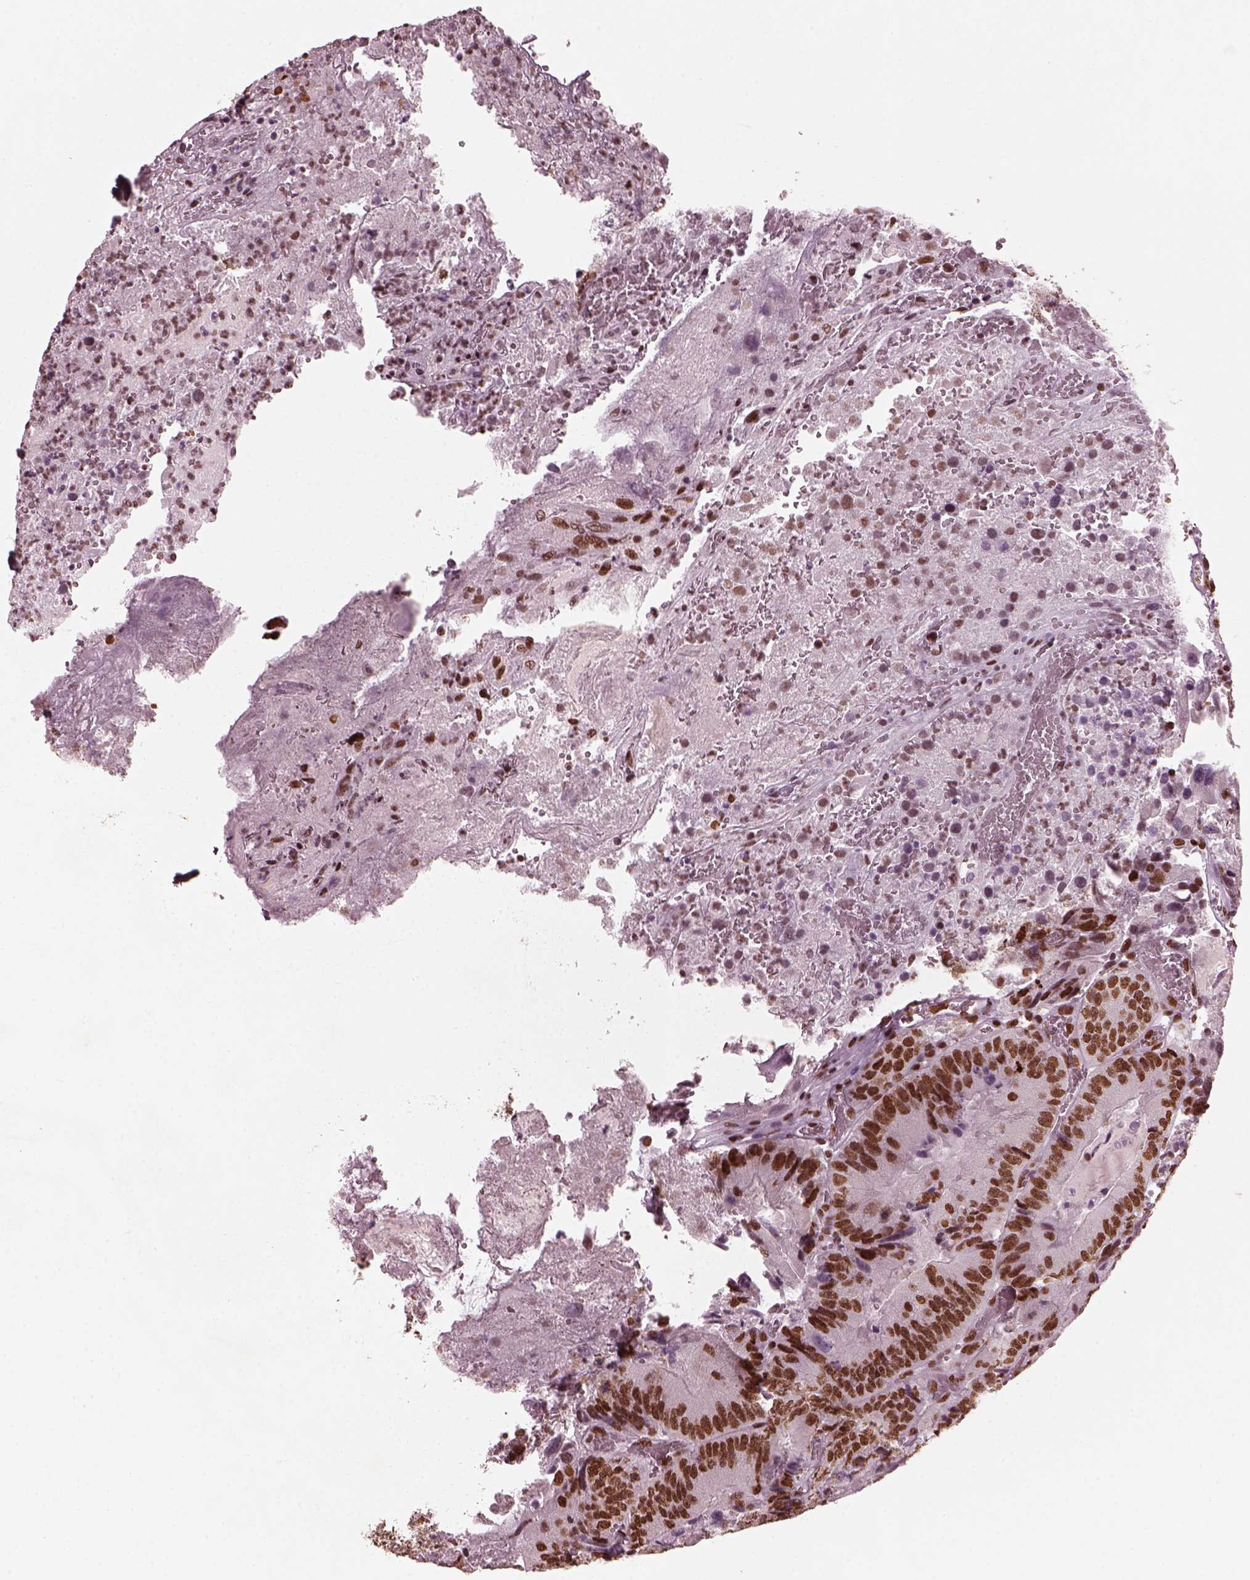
{"staining": {"intensity": "strong", "quantity": ">75%", "location": "nuclear"}, "tissue": "colorectal cancer", "cell_type": "Tumor cells", "image_type": "cancer", "snomed": [{"axis": "morphology", "description": "Adenocarcinoma, NOS"}, {"axis": "topography", "description": "Colon"}], "caption": "Immunohistochemistry of colorectal cancer demonstrates high levels of strong nuclear expression in approximately >75% of tumor cells.", "gene": "CBFA2T3", "patient": {"sex": "female", "age": 86}}